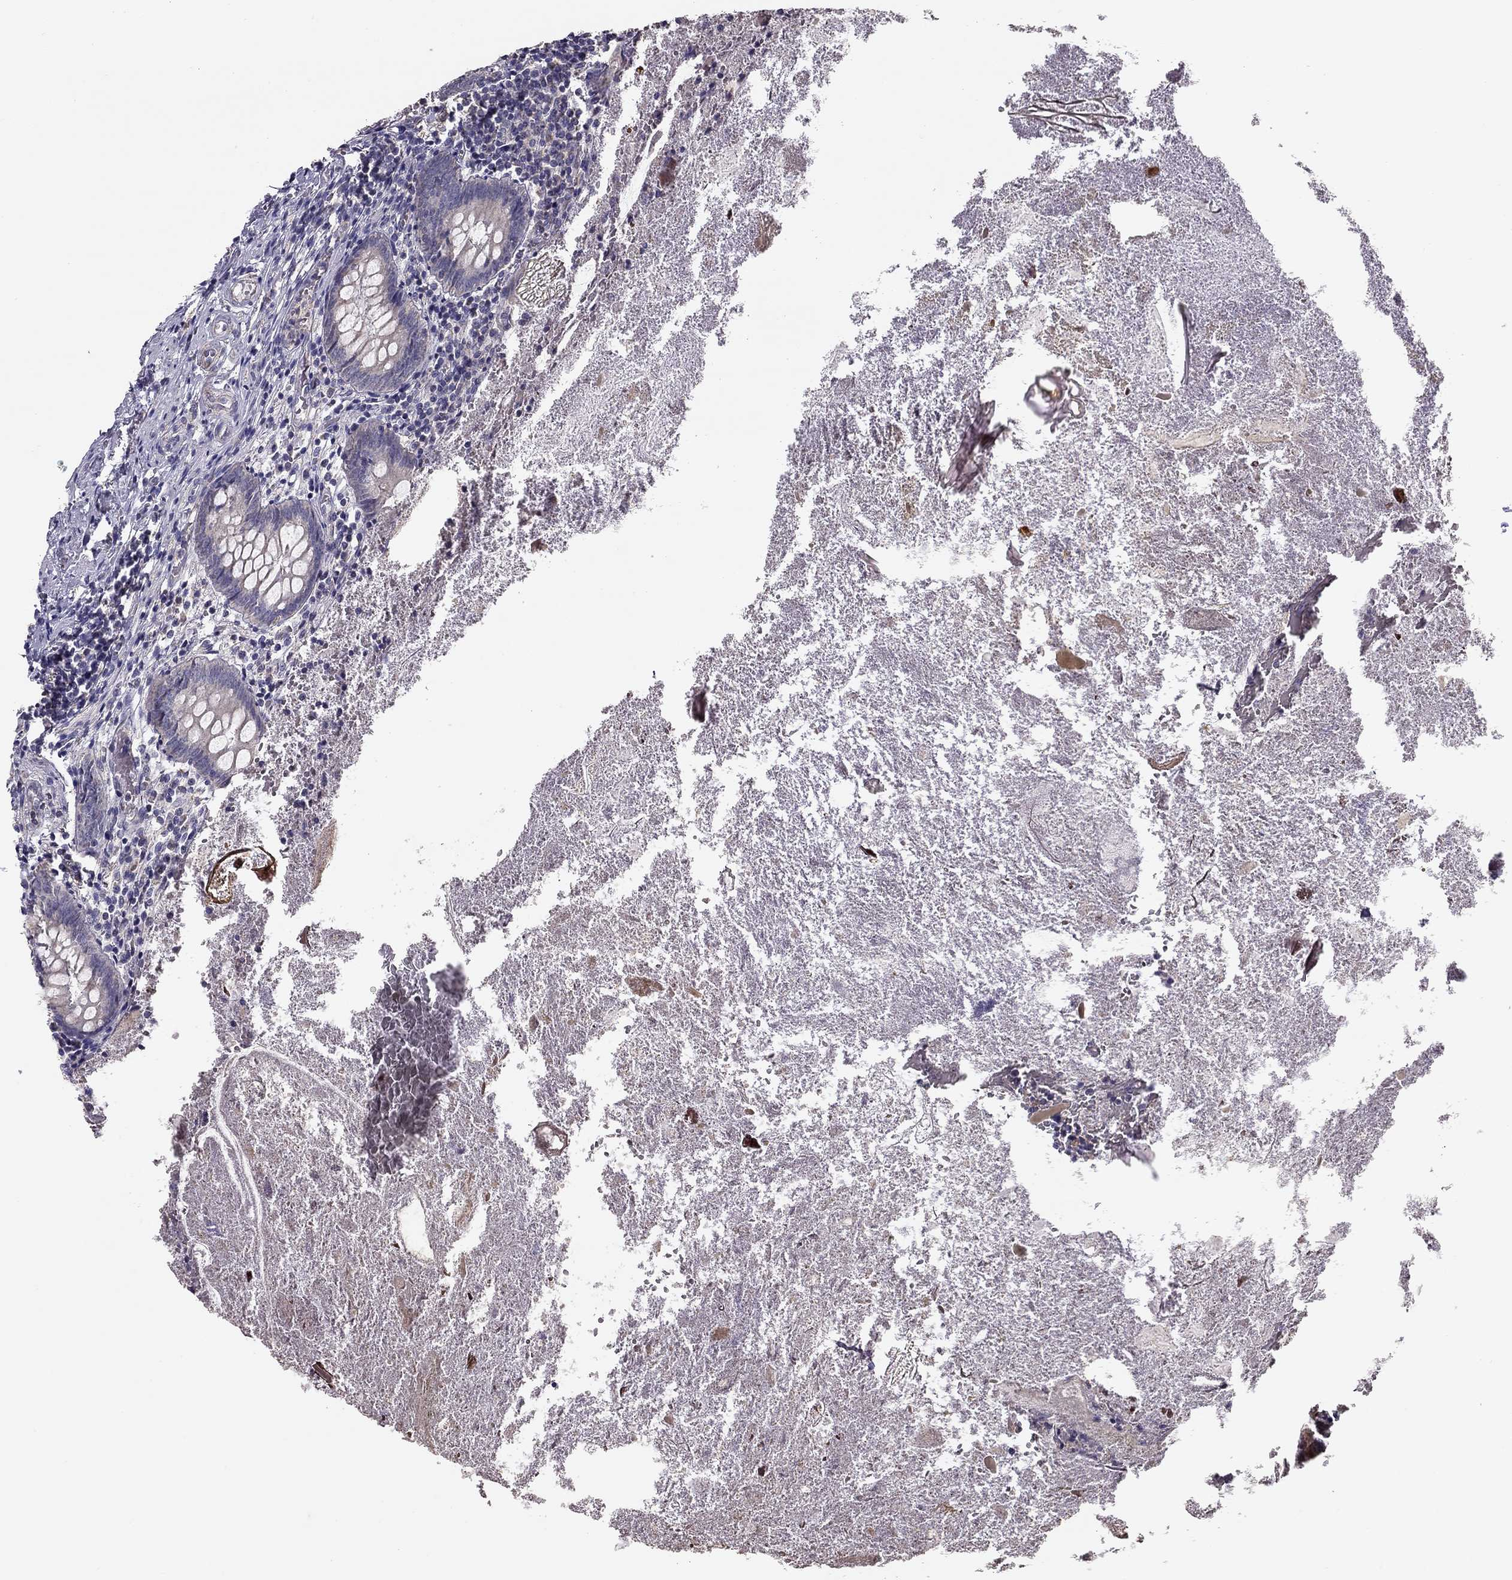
{"staining": {"intensity": "negative", "quantity": "none", "location": "none"}, "tissue": "appendix", "cell_type": "Glandular cells", "image_type": "normal", "snomed": [{"axis": "morphology", "description": "Normal tissue, NOS"}, {"axis": "topography", "description": "Appendix"}], "caption": "There is no significant positivity in glandular cells of appendix. Brightfield microscopy of immunohistochemistry (IHC) stained with DAB (brown) and hematoxylin (blue), captured at high magnification.", "gene": "LRIT3", "patient": {"sex": "female", "age": 23}}